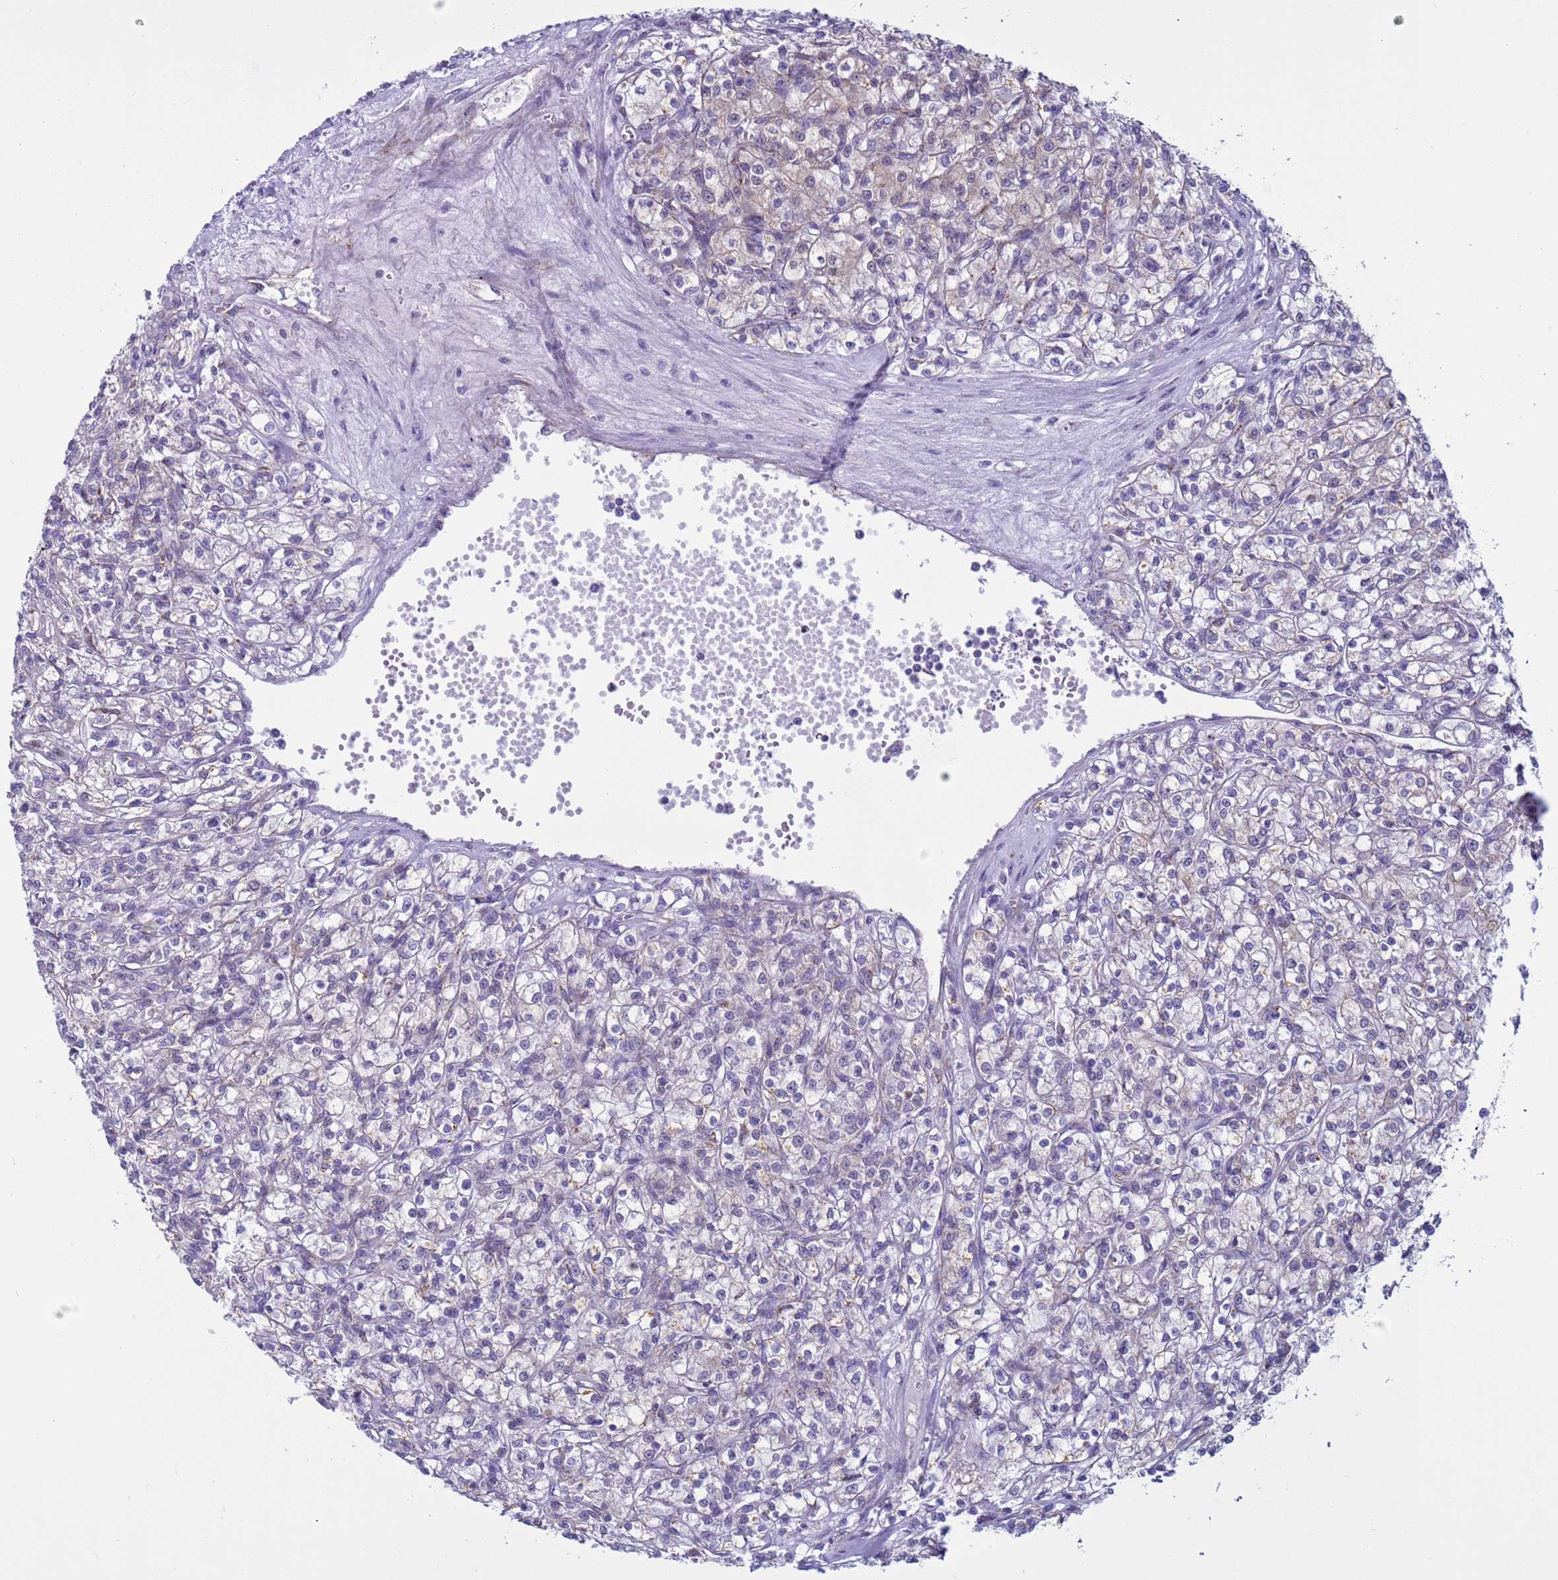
{"staining": {"intensity": "negative", "quantity": "none", "location": "none"}, "tissue": "renal cancer", "cell_type": "Tumor cells", "image_type": "cancer", "snomed": [{"axis": "morphology", "description": "Adenocarcinoma, NOS"}, {"axis": "topography", "description": "Kidney"}], "caption": "Immunohistochemical staining of human renal cancer reveals no significant positivity in tumor cells.", "gene": "NCALD", "patient": {"sex": "female", "age": 59}}